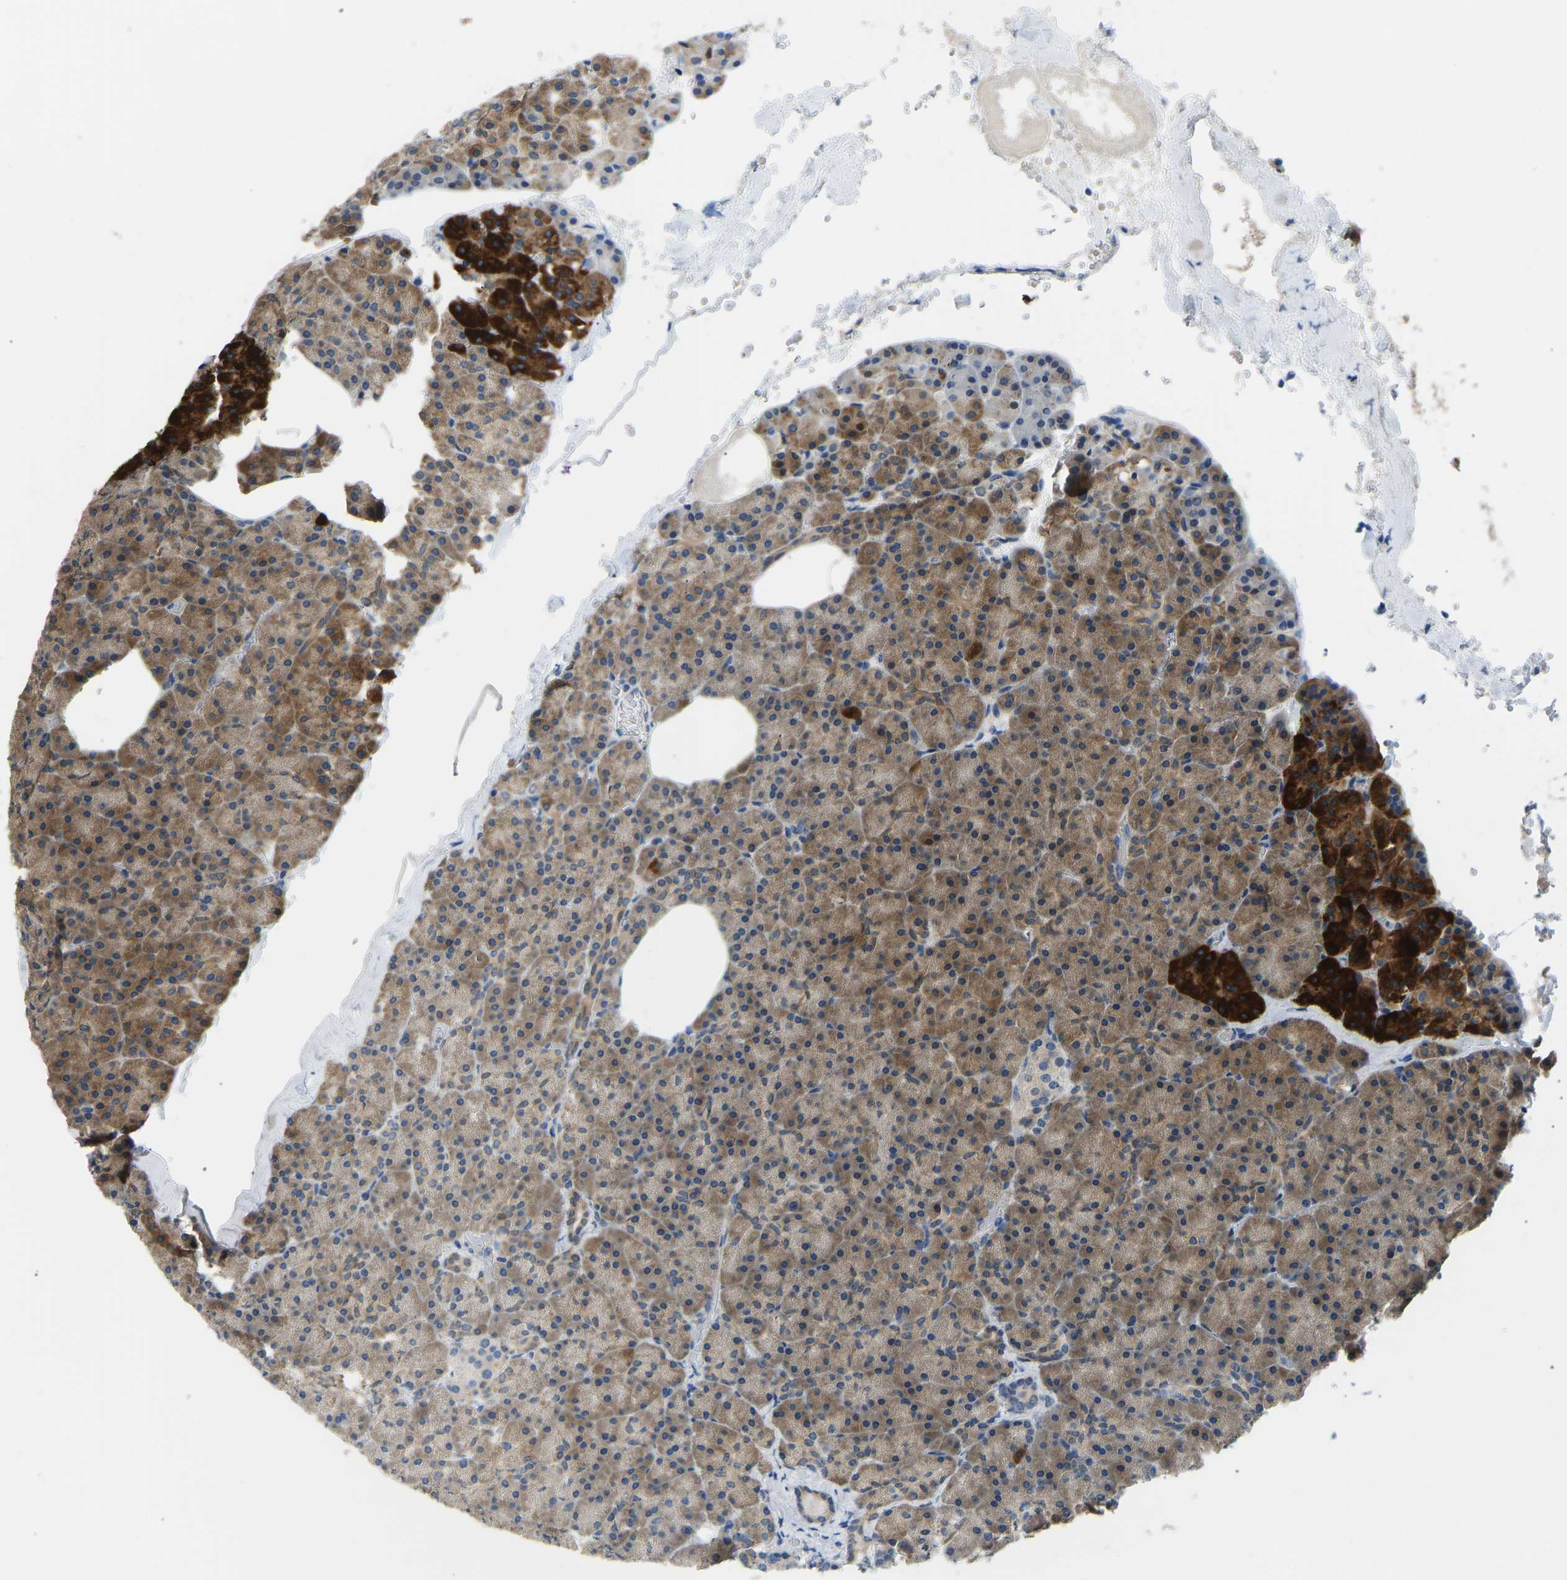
{"staining": {"intensity": "strong", "quantity": ">75%", "location": "cytoplasmic/membranous"}, "tissue": "pancreas", "cell_type": "Exocrine glandular cells", "image_type": "normal", "snomed": [{"axis": "morphology", "description": "Normal tissue, NOS"}, {"axis": "morphology", "description": "Carcinoid, malignant, NOS"}, {"axis": "topography", "description": "Pancreas"}], "caption": "High-magnification brightfield microscopy of normal pancreas stained with DAB (3,3'-diaminobenzidine) (brown) and counterstained with hematoxylin (blue). exocrine glandular cells exhibit strong cytoplasmic/membranous expression is present in about>75% of cells. The protein of interest is stained brown, and the nuclei are stained in blue (DAB IHC with brightfield microscopy, high magnification).", "gene": "RBP1", "patient": {"sex": "female", "age": 35}}